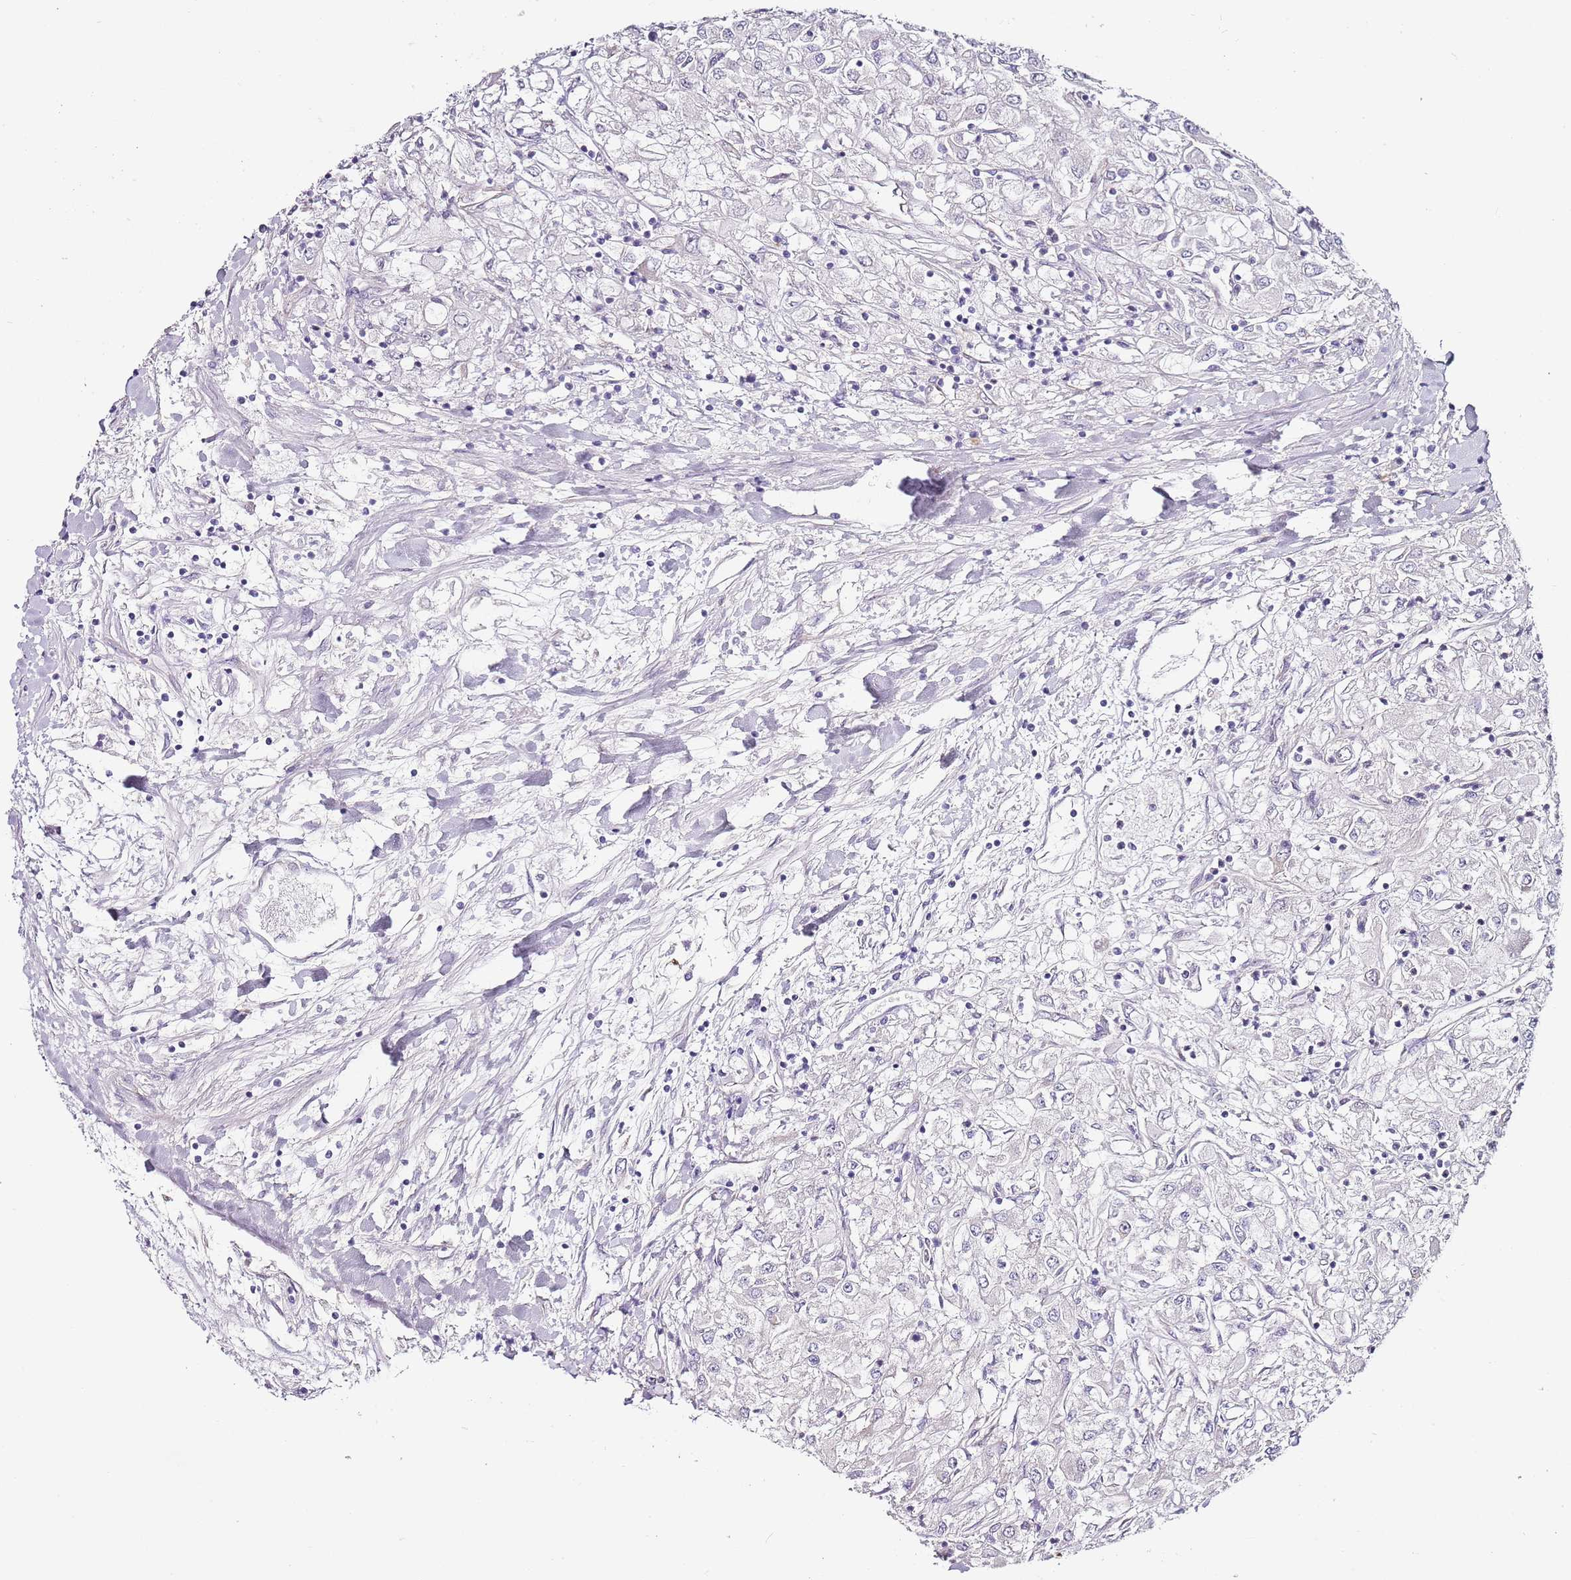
{"staining": {"intensity": "negative", "quantity": "none", "location": "none"}, "tissue": "renal cancer", "cell_type": "Tumor cells", "image_type": "cancer", "snomed": [{"axis": "morphology", "description": "Adenocarcinoma, NOS"}, {"axis": "topography", "description": "Kidney"}], "caption": "Tumor cells are negative for brown protein staining in adenocarcinoma (renal). (DAB (3,3'-diaminobenzidine) IHC, high magnification).", "gene": "TBC1D9", "patient": {"sex": "male", "age": 80}}